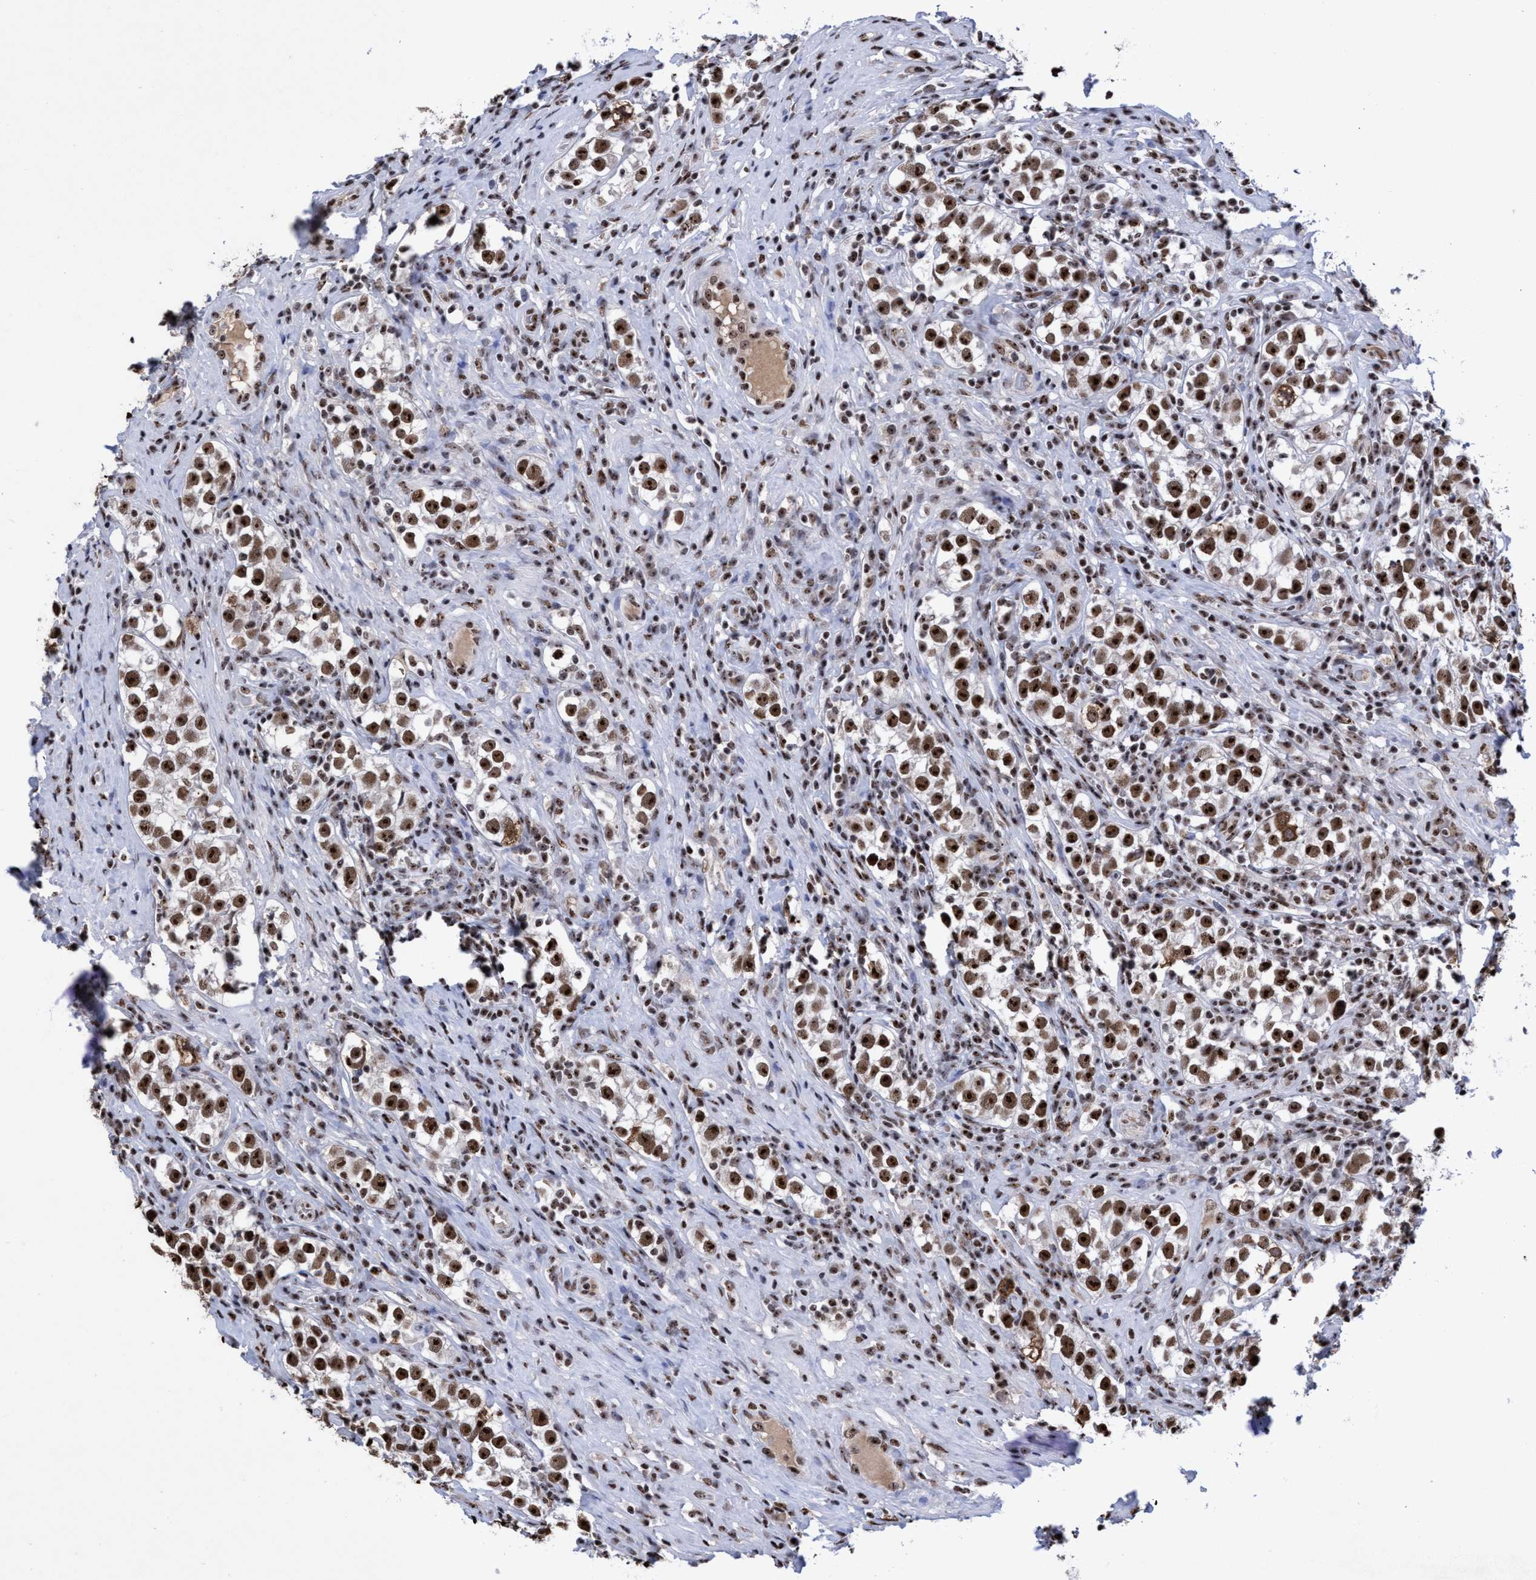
{"staining": {"intensity": "strong", "quantity": ">75%", "location": "nuclear"}, "tissue": "testis cancer", "cell_type": "Tumor cells", "image_type": "cancer", "snomed": [{"axis": "morphology", "description": "Normal tissue, NOS"}, {"axis": "morphology", "description": "Seminoma, NOS"}, {"axis": "topography", "description": "Testis"}], "caption": "The histopathology image shows a brown stain indicating the presence of a protein in the nuclear of tumor cells in testis cancer.", "gene": "EFCAB10", "patient": {"sex": "male", "age": 43}}